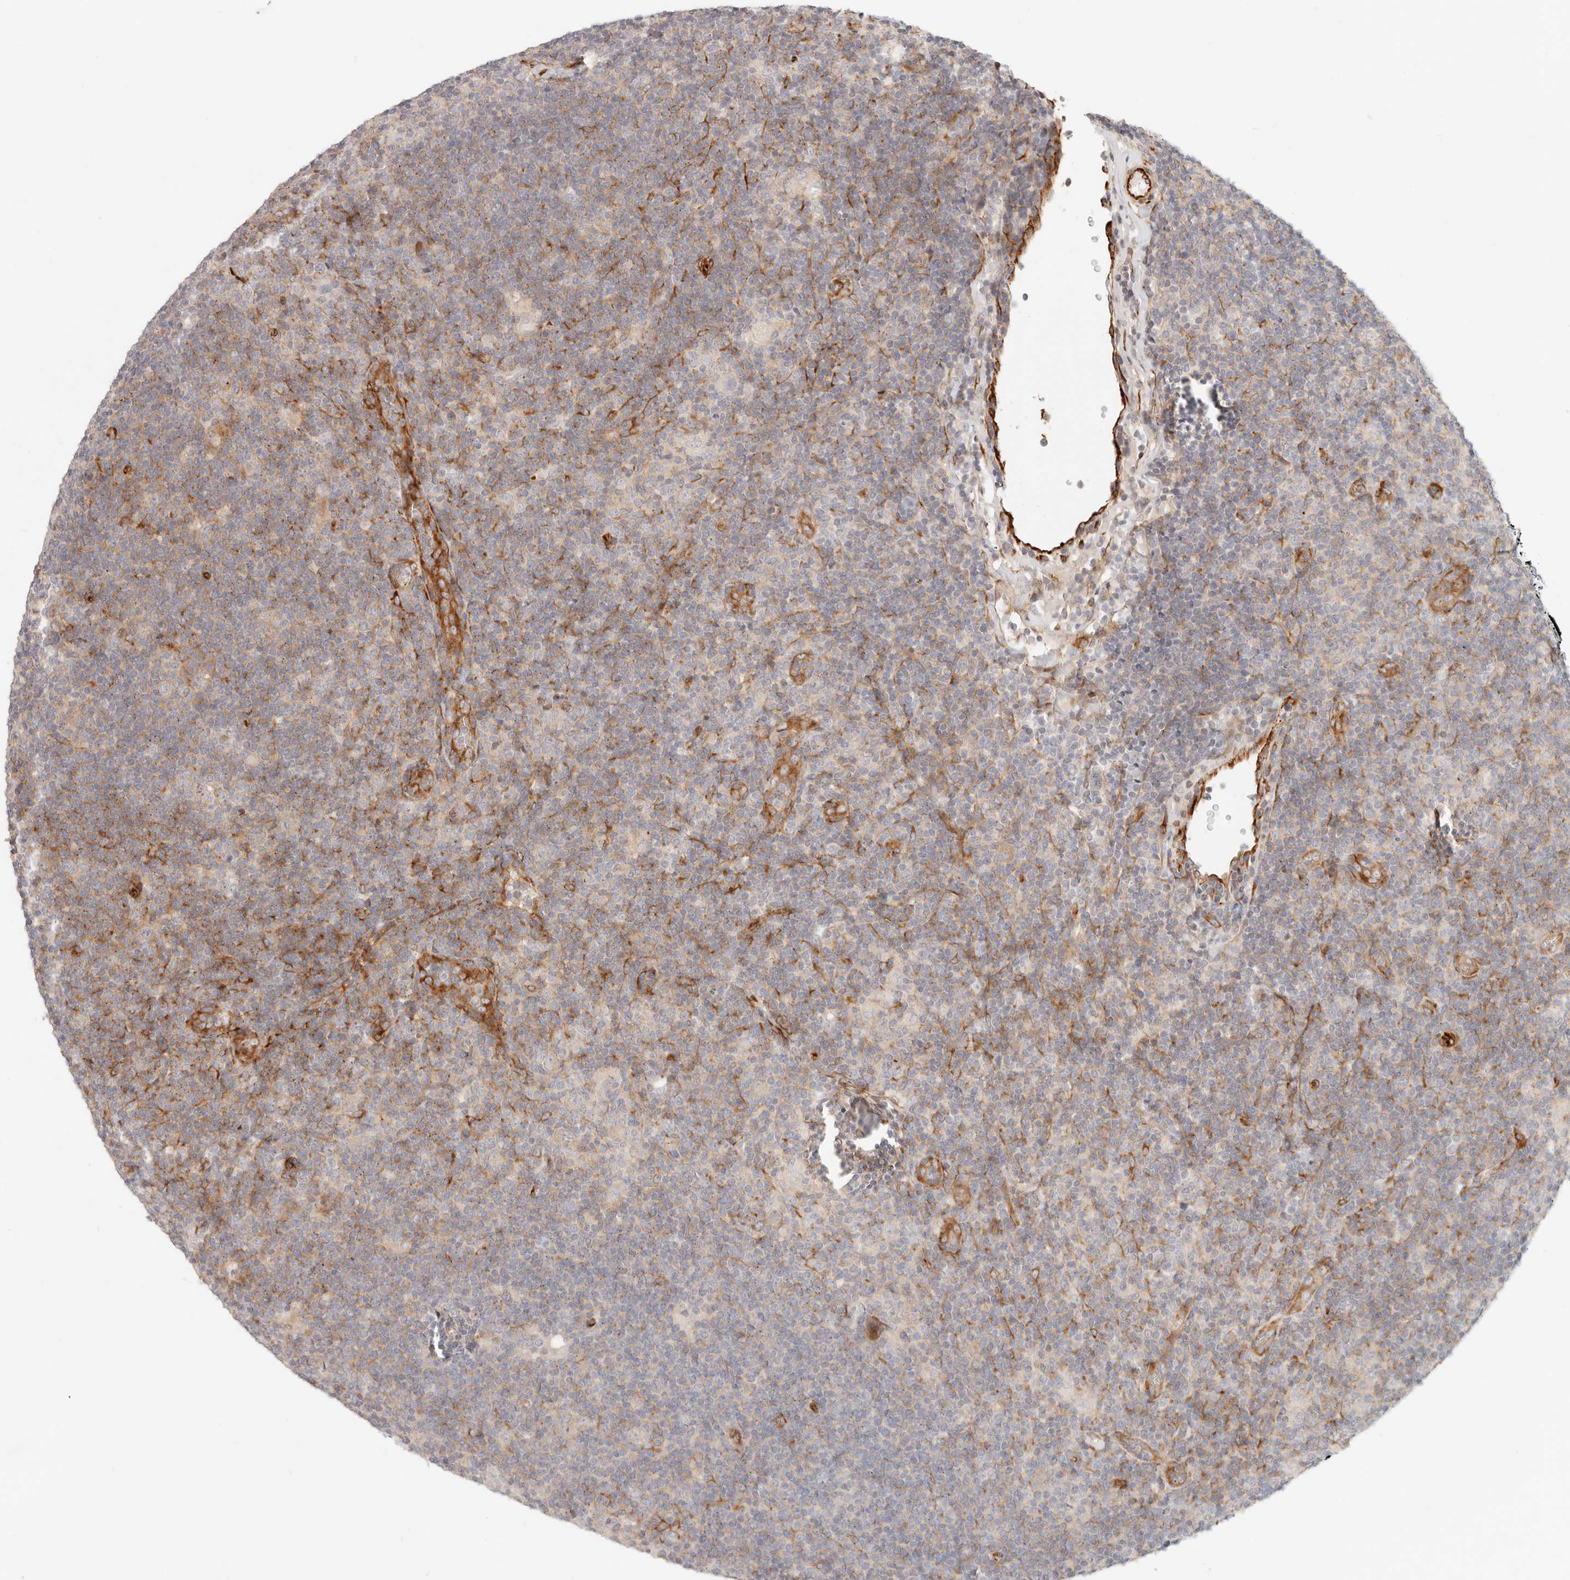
{"staining": {"intensity": "negative", "quantity": "none", "location": "none"}, "tissue": "lymphoma", "cell_type": "Tumor cells", "image_type": "cancer", "snomed": [{"axis": "morphology", "description": "Hodgkin's disease, NOS"}, {"axis": "topography", "description": "Lymph node"}], "caption": "Immunohistochemical staining of human Hodgkin's disease shows no significant expression in tumor cells.", "gene": "SASS6", "patient": {"sex": "female", "age": 57}}